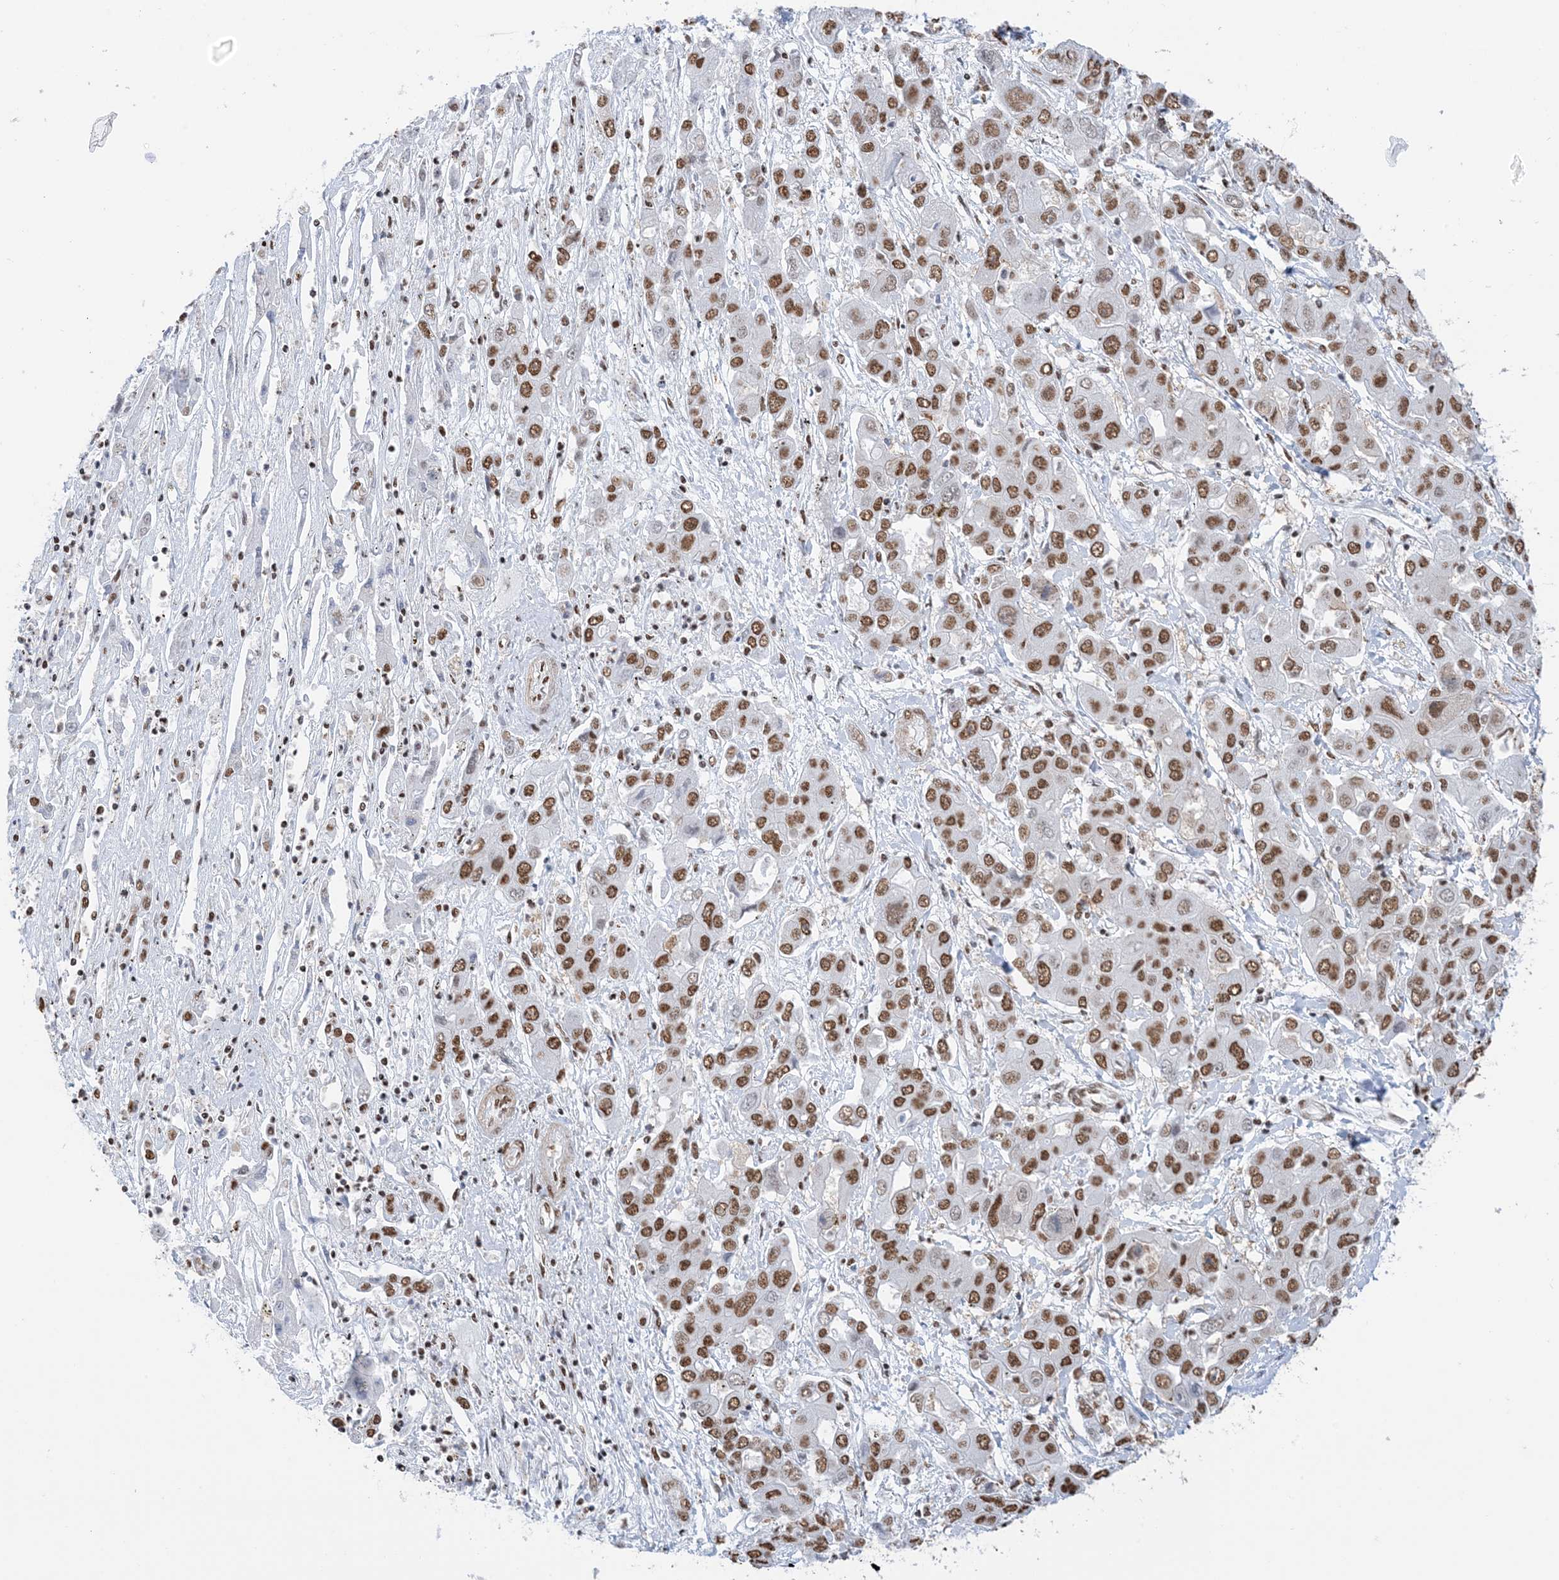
{"staining": {"intensity": "moderate", "quantity": ">75%", "location": "nuclear"}, "tissue": "liver cancer", "cell_type": "Tumor cells", "image_type": "cancer", "snomed": [{"axis": "morphology", "description": "Cholangiocarcinoma"}, {"axis": "topography", "description": "Liver"}], "caption": "DAB immunohistochemical staining of cholangiocarcinoma (liver) shows moderate nuclear protein positivity in approximately >75% of tumor cells.", "gene": "ZNF792", "patient": {"sex": "male", "age": 67}}